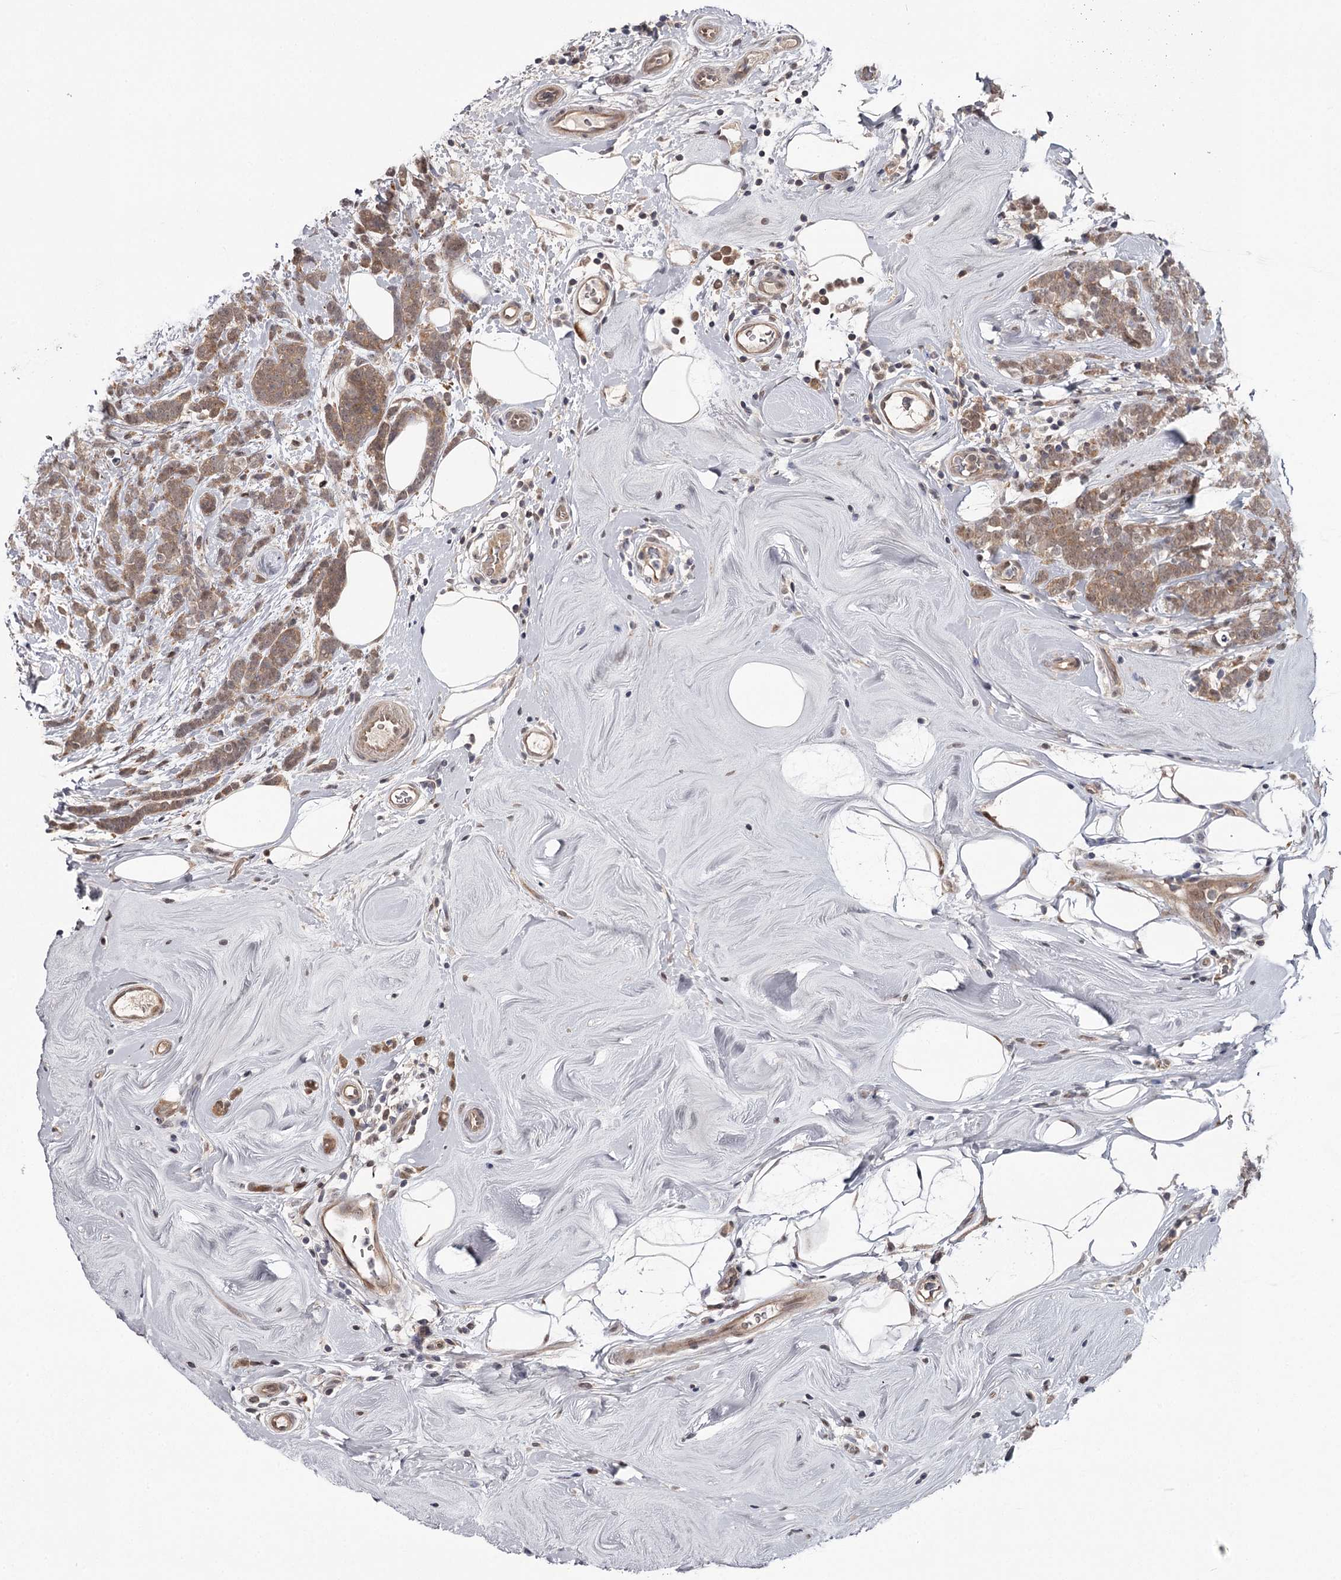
{"staining": {"intensity": "weak", "quantity": ">75%", "location": "cytoplasmic/membranous,nuclear"}, "tissue": "breast cancer", "cell_type": "Tumor cells", "image_type": "cancer", "snomed": [{"axis": "morphology", "description": "Lobular carcinoma"}, {"axis": "topography", "description": "Breast"}], "caption": "A brown stain labels weak cytoplasmic/membranous and nuclear staining of a protein in breast cancer (lobular carcinoma) tumor cells.", "gene": "GTSF1", "patient": {"sex": "female", "age": 58}}